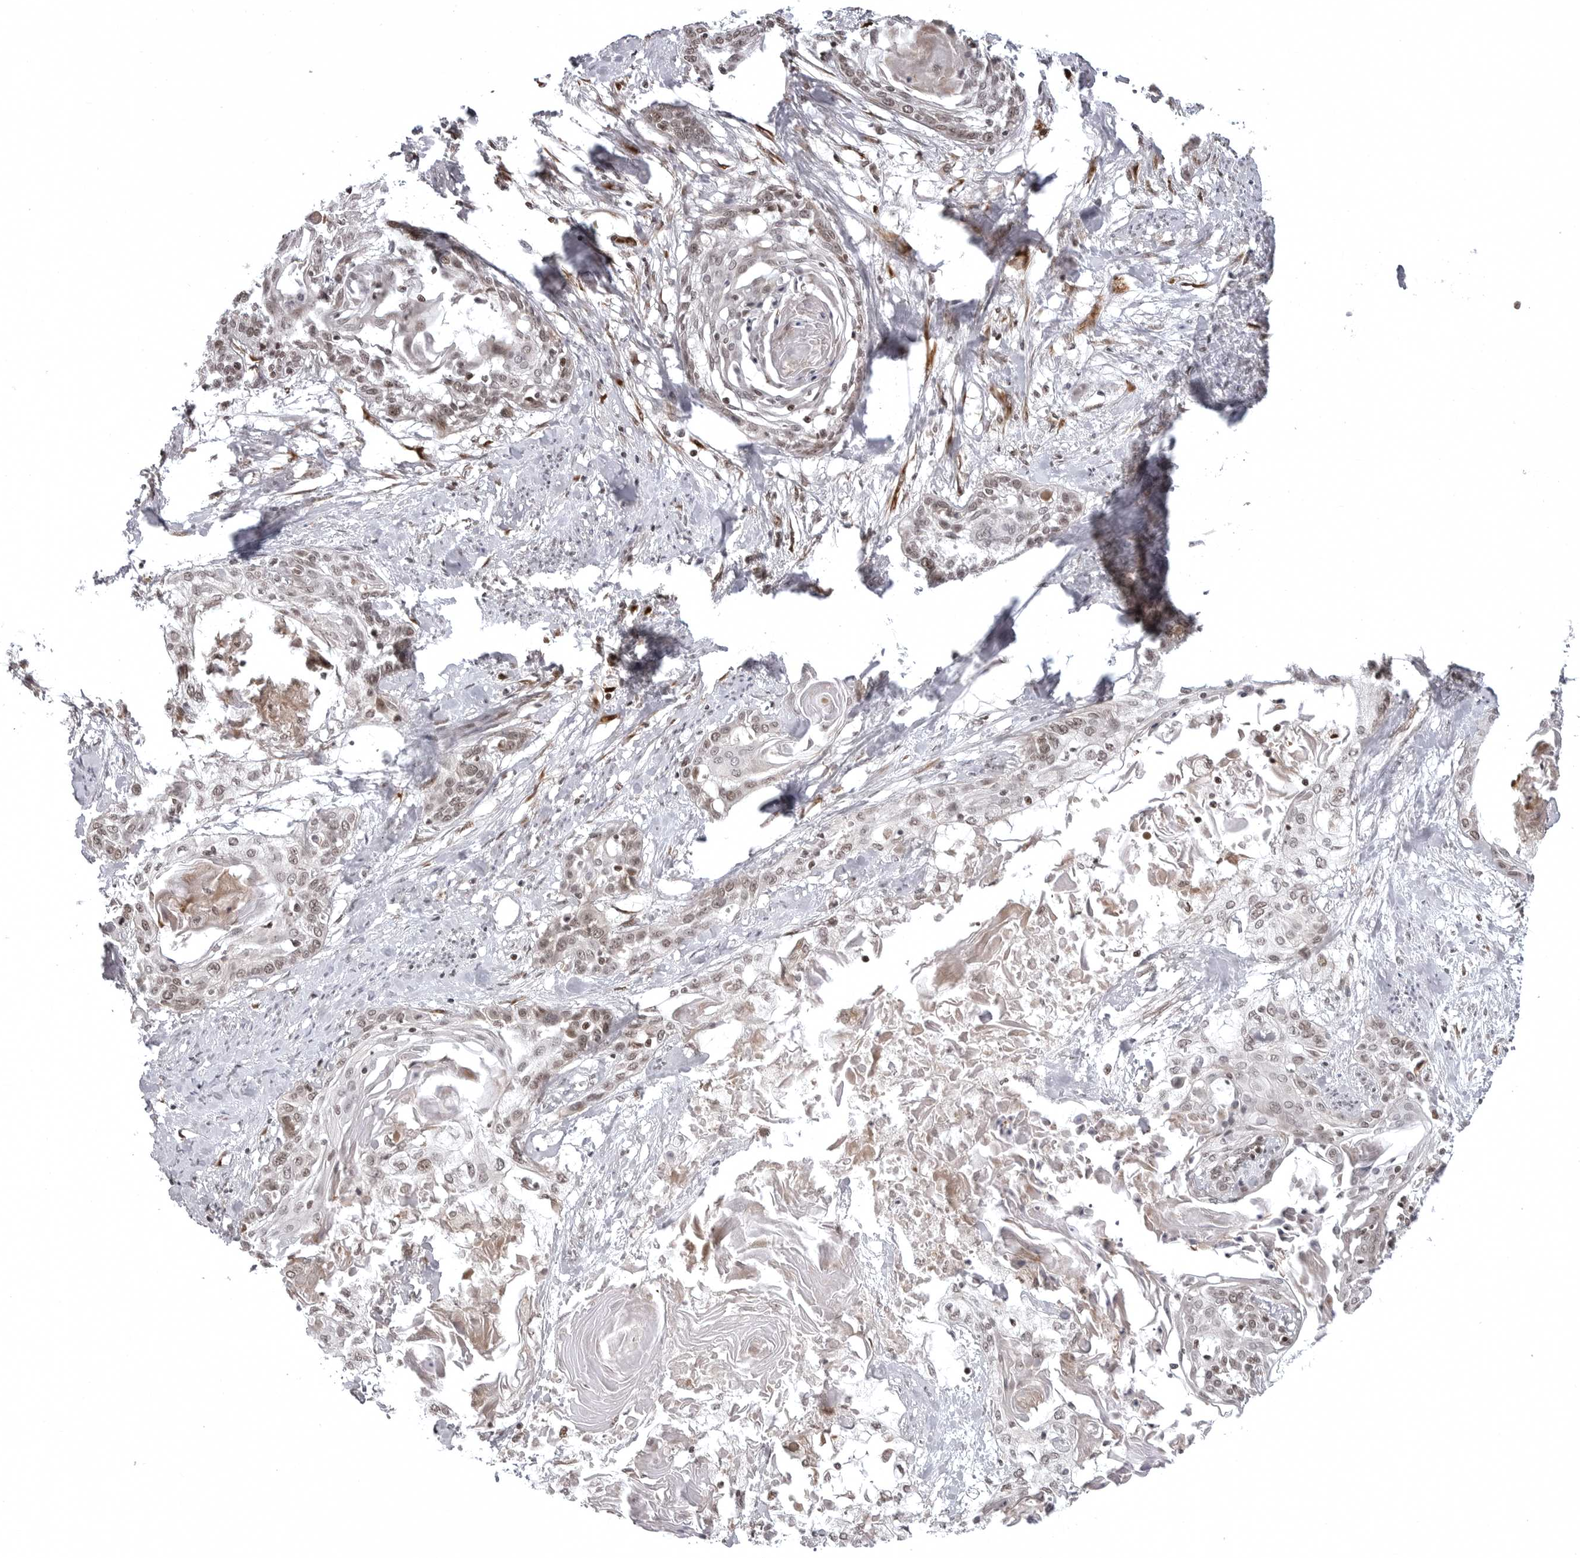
{"staining": {"intensity": "weak", "quantity": ">75%", "location": "nuclear"}, "tissue": "cervical cancer", "cell_type": "Tumor cells", "image_type": "cancer", "snomed": [{"axis": "morphology", "description": "Squamous cell carcinoma, NOS"}, {"axis": "topography", "description": "Cervix"}], "caption": "The image shows a brown stain indicating the presence of a protein in the nuclear of tumor cells in cervical cancer.", "gene": "PHF3", "patient": {"sex": "female", "age": 57}}